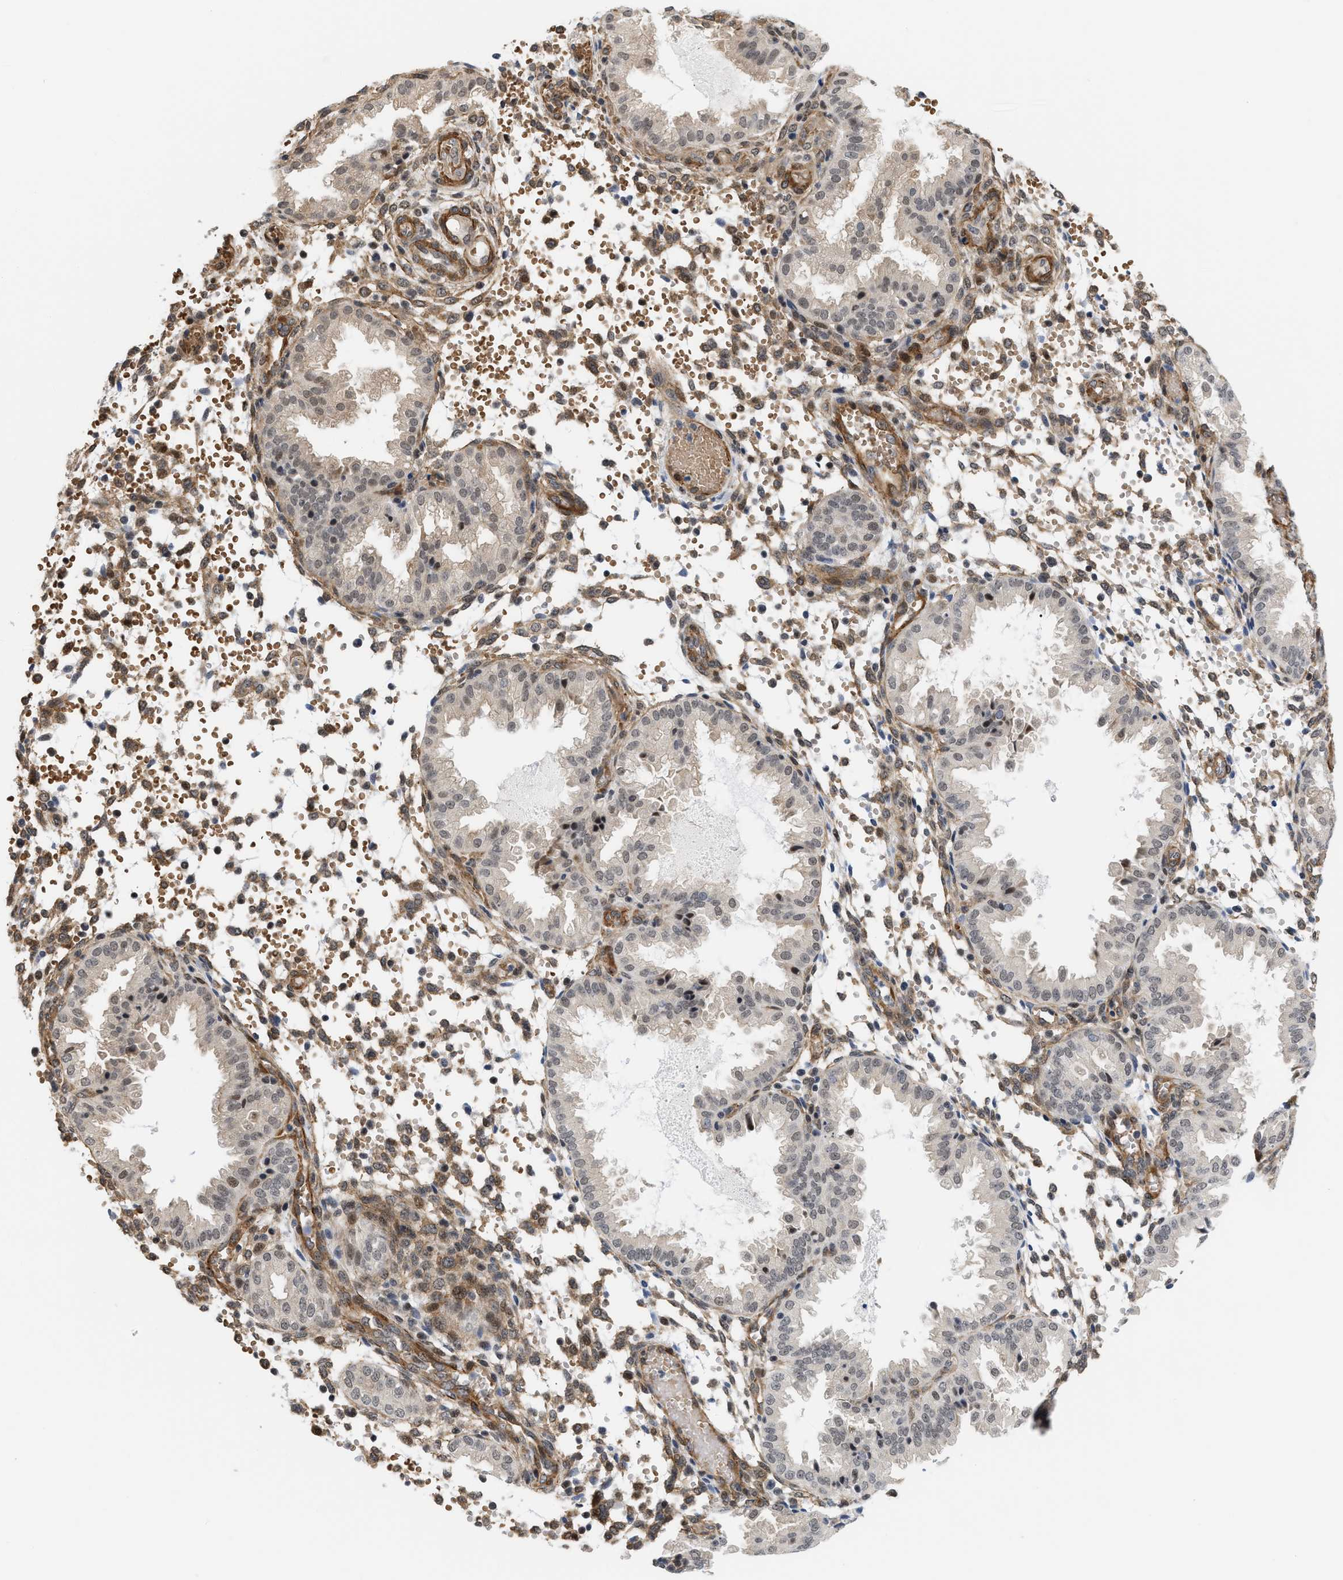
{"staining": {"intensity": "moderate", "quantity": ">75%", "location": "cytoplasmic/membranous,nuclear"}, "tissue": "endometrium", "cell_type": "Cells in endometrial stroma", "image_type": "normal", "snomed": [{"axis": "morphology", "description": "Normal tissue, NOS"}, {"axis": "topography", "description": "Endometrium"}], "caption": "Immunohistochemical staining of normal endometrium displays >75% levels of moderate cytoplasmic/membranous,nuclear protein staining in approximately >75% of cells in endometrial stroma. (brown staining indicates protein expression, while blue staining denotes nuclei).", "gene": "GPRASP2", "patient": {"sex": "female", "age": 33}}